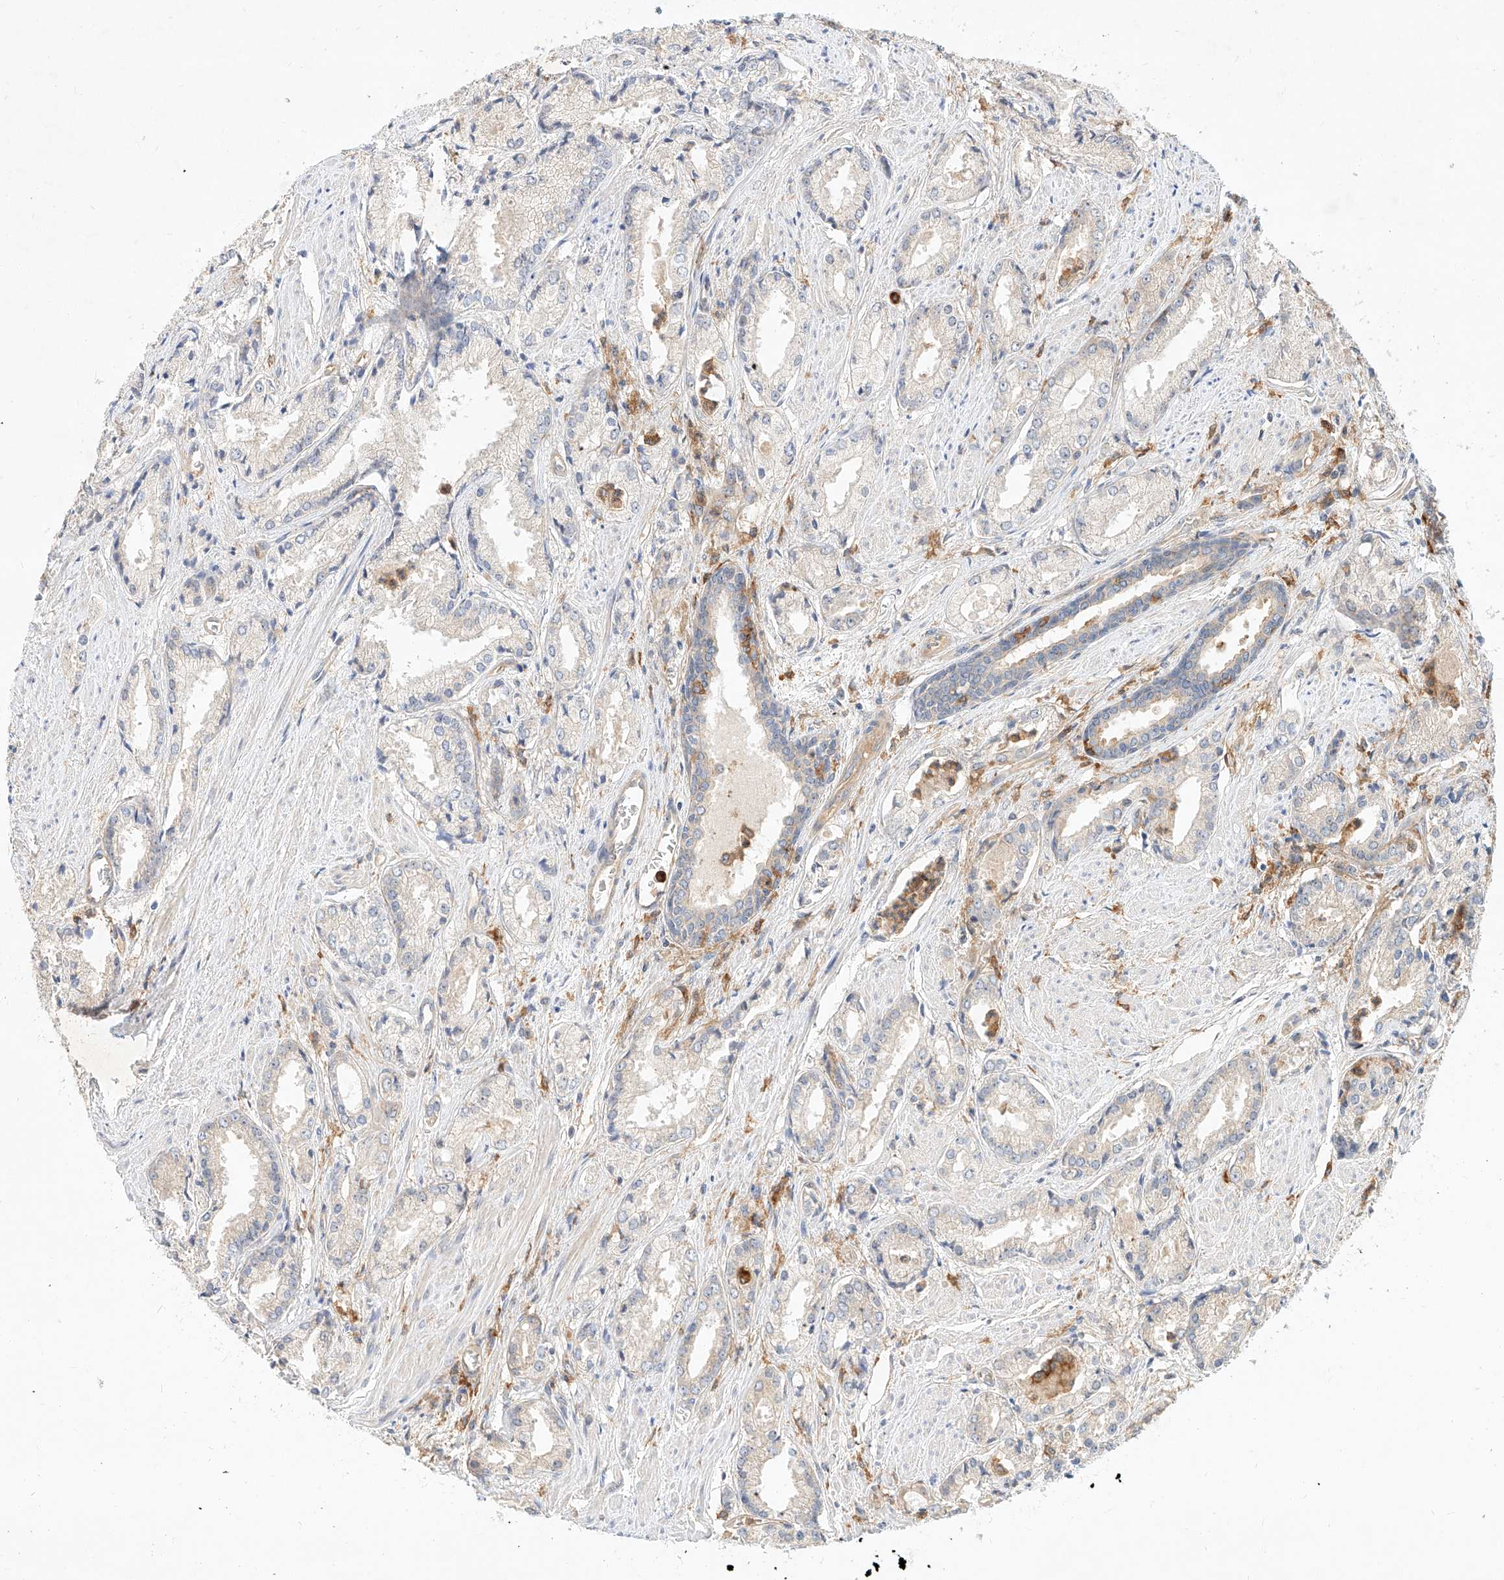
{"staining": {"intensity": "negative", "quantity": "none", "location": "none"}, "tissue": "prostate cancer", "cell_type": "Tumor cells", "image_type": "cancer", "snomed": [{"axis": "morphology", "description": "Adenocarcinoma, Low grade"}, {"axis": "topography", "description": "Prostate"}], "caption": "This is a histopathology image of immunohistochemistry (IHC) staining of prostate cancer (low-grade adenocarcinoma), which shows no expression in tumor cells.", "gene": "NFAM1", "patient": {"sex": "male", "age": 54}}